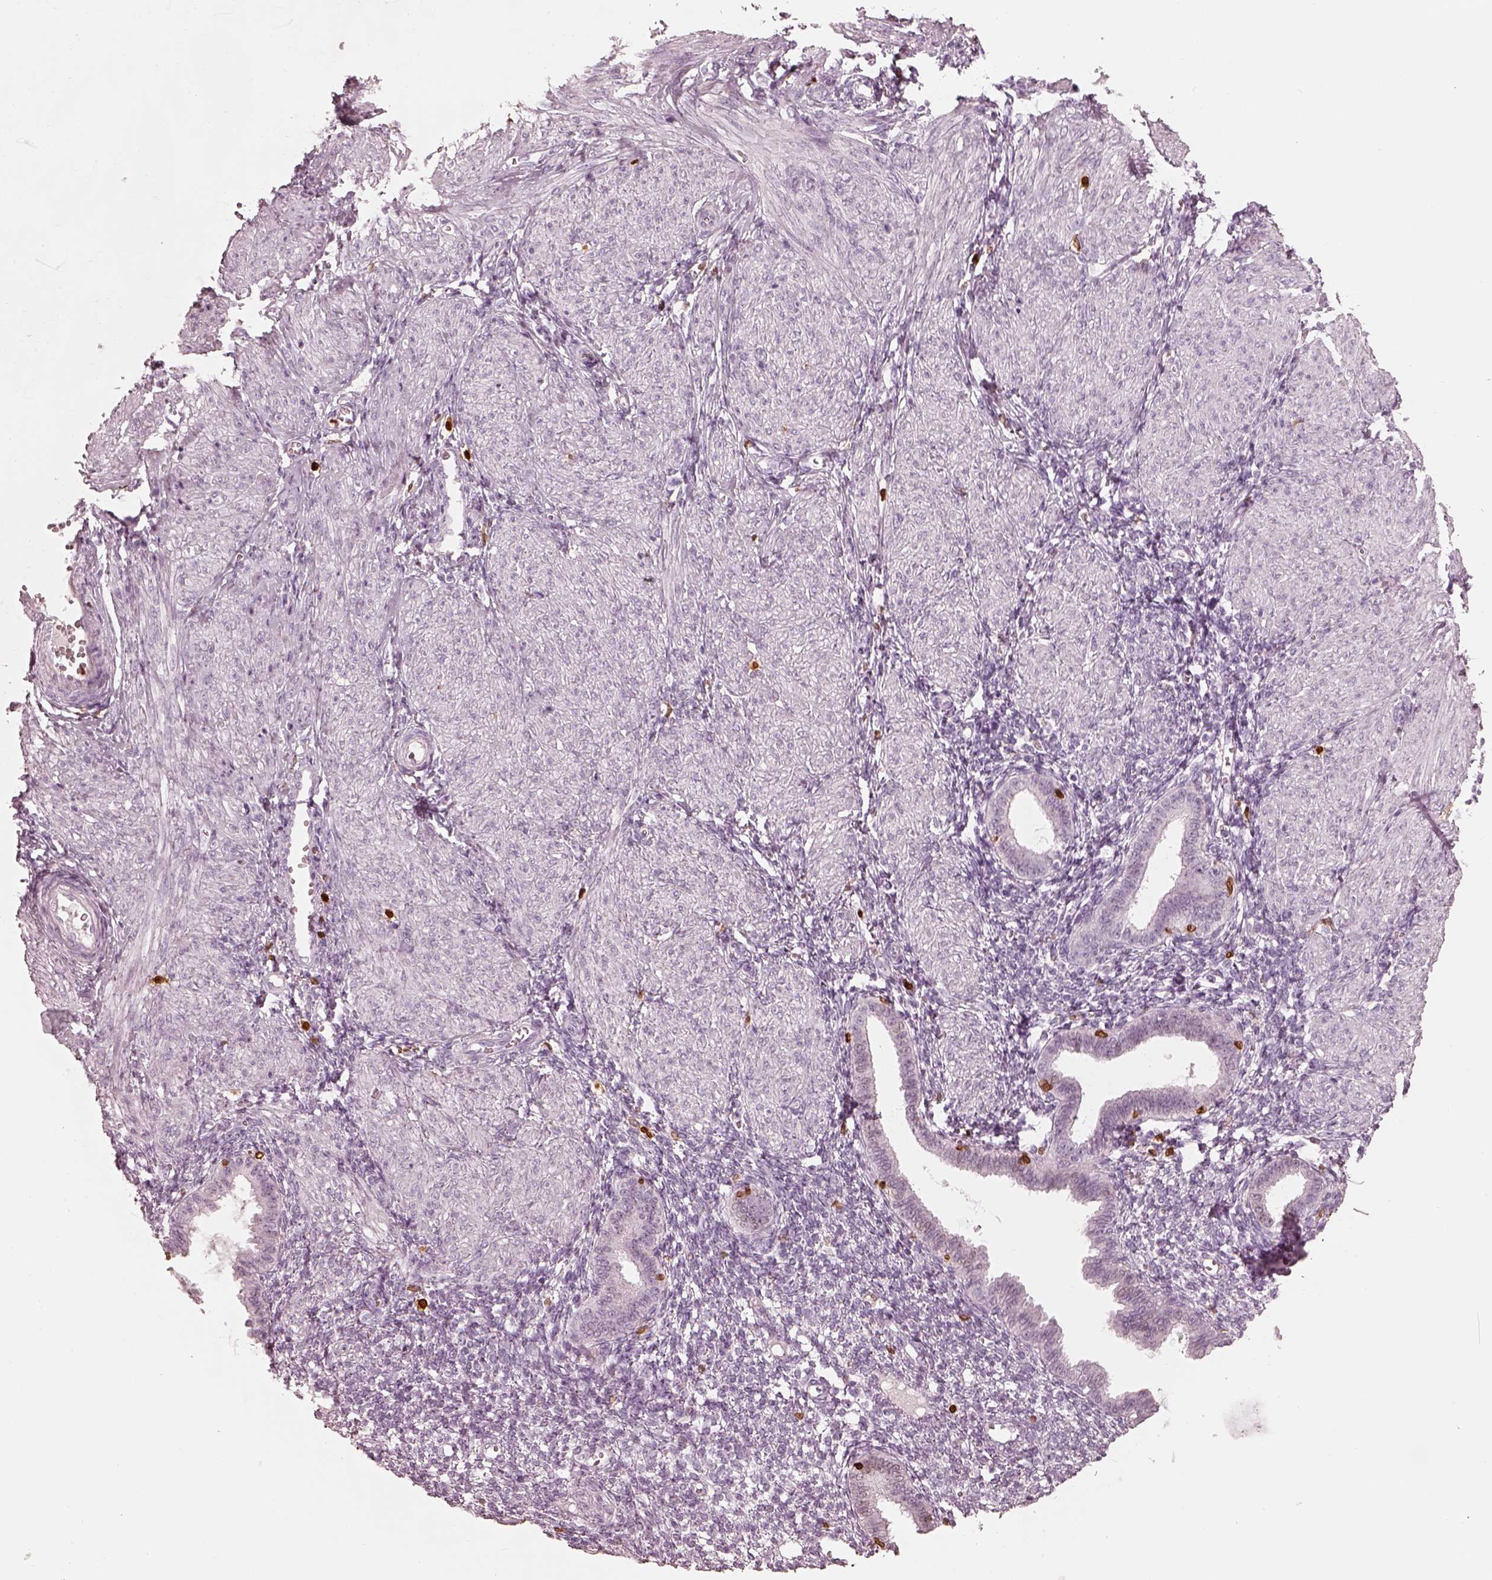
{"staining": {"intensity": "negative", "quantity": "none", "location": "none"}, "tissue": "endometrium", "cell_type": "Cells in endometrial stroma", "image_type": "normal", "snomed": [{"axis": "morphology", "description": "Normal tissue, NOS"}, {"axis": "topography", "description": "Endometrium"}], "caption": "Cells in endometrial stroma show no significant protein staining in unremarkable endometrium. The staining is performed using DAB brown chromogen with nuclei counter-stained in using hematoxylin.", "gene": "ALOX5", "patient": {"sex": "female", "age": 36}}